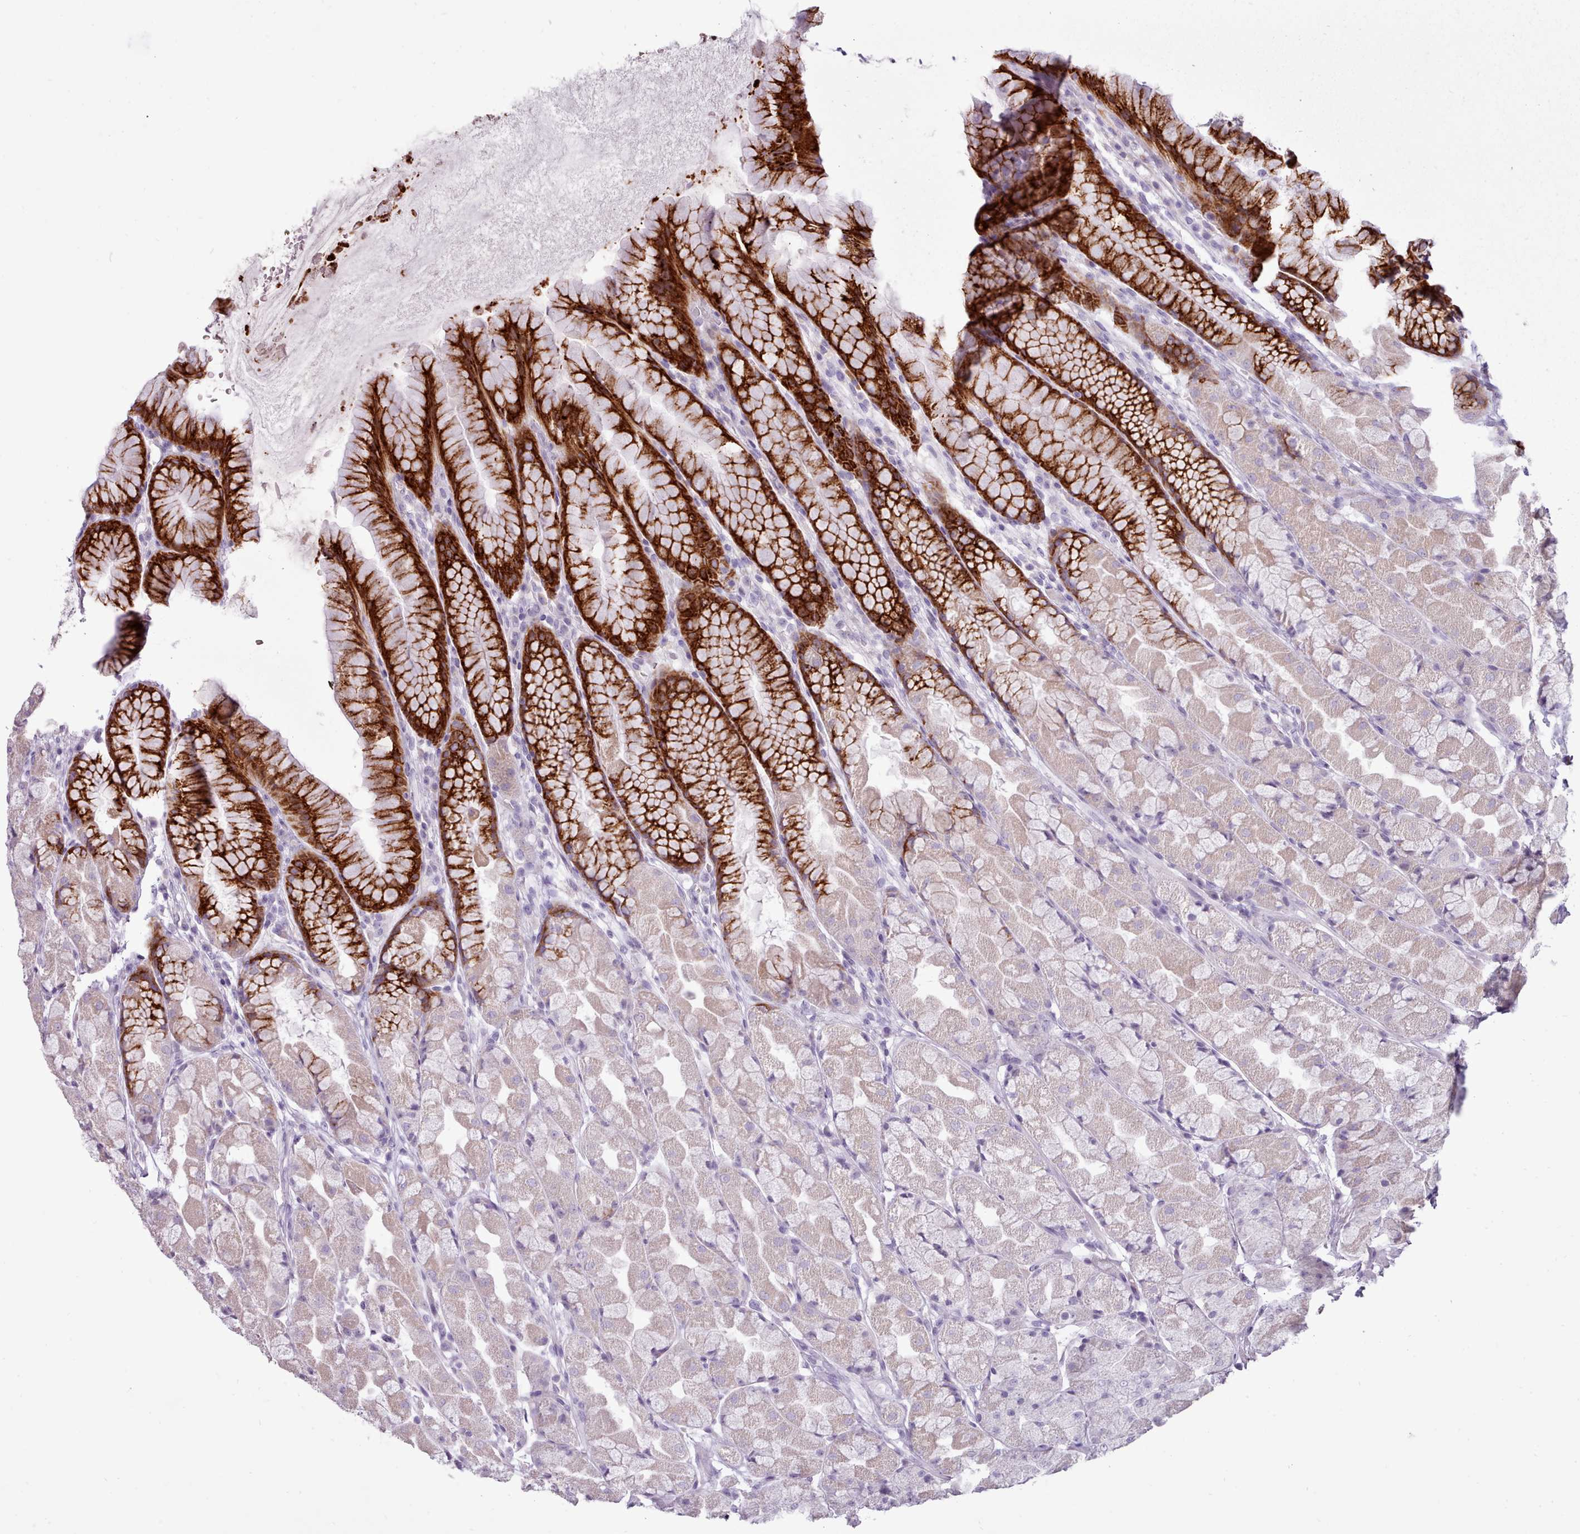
{"staining": {"intensity": "strong", "quantity": "<25%", "location": "cytoplasmic/membranous"}, "tissue": "stomach", "cell_type": "Glandular cells", "image_type": "normal", "snomed": [{"axis": "morphology", "description": "Normal tissue, NOS"}, {"axis": "topography", "description": "Stomach"}], "caption": "The image exhibits immunohistochemical staining of benign stomach. There is strong cytoplasmic/membranous staining is seen in approximately <25% of glandular cells. Nuclei are stained in blue.", "gene": "BDKRB2", "patient": {"sex": "male", "age": 57}}